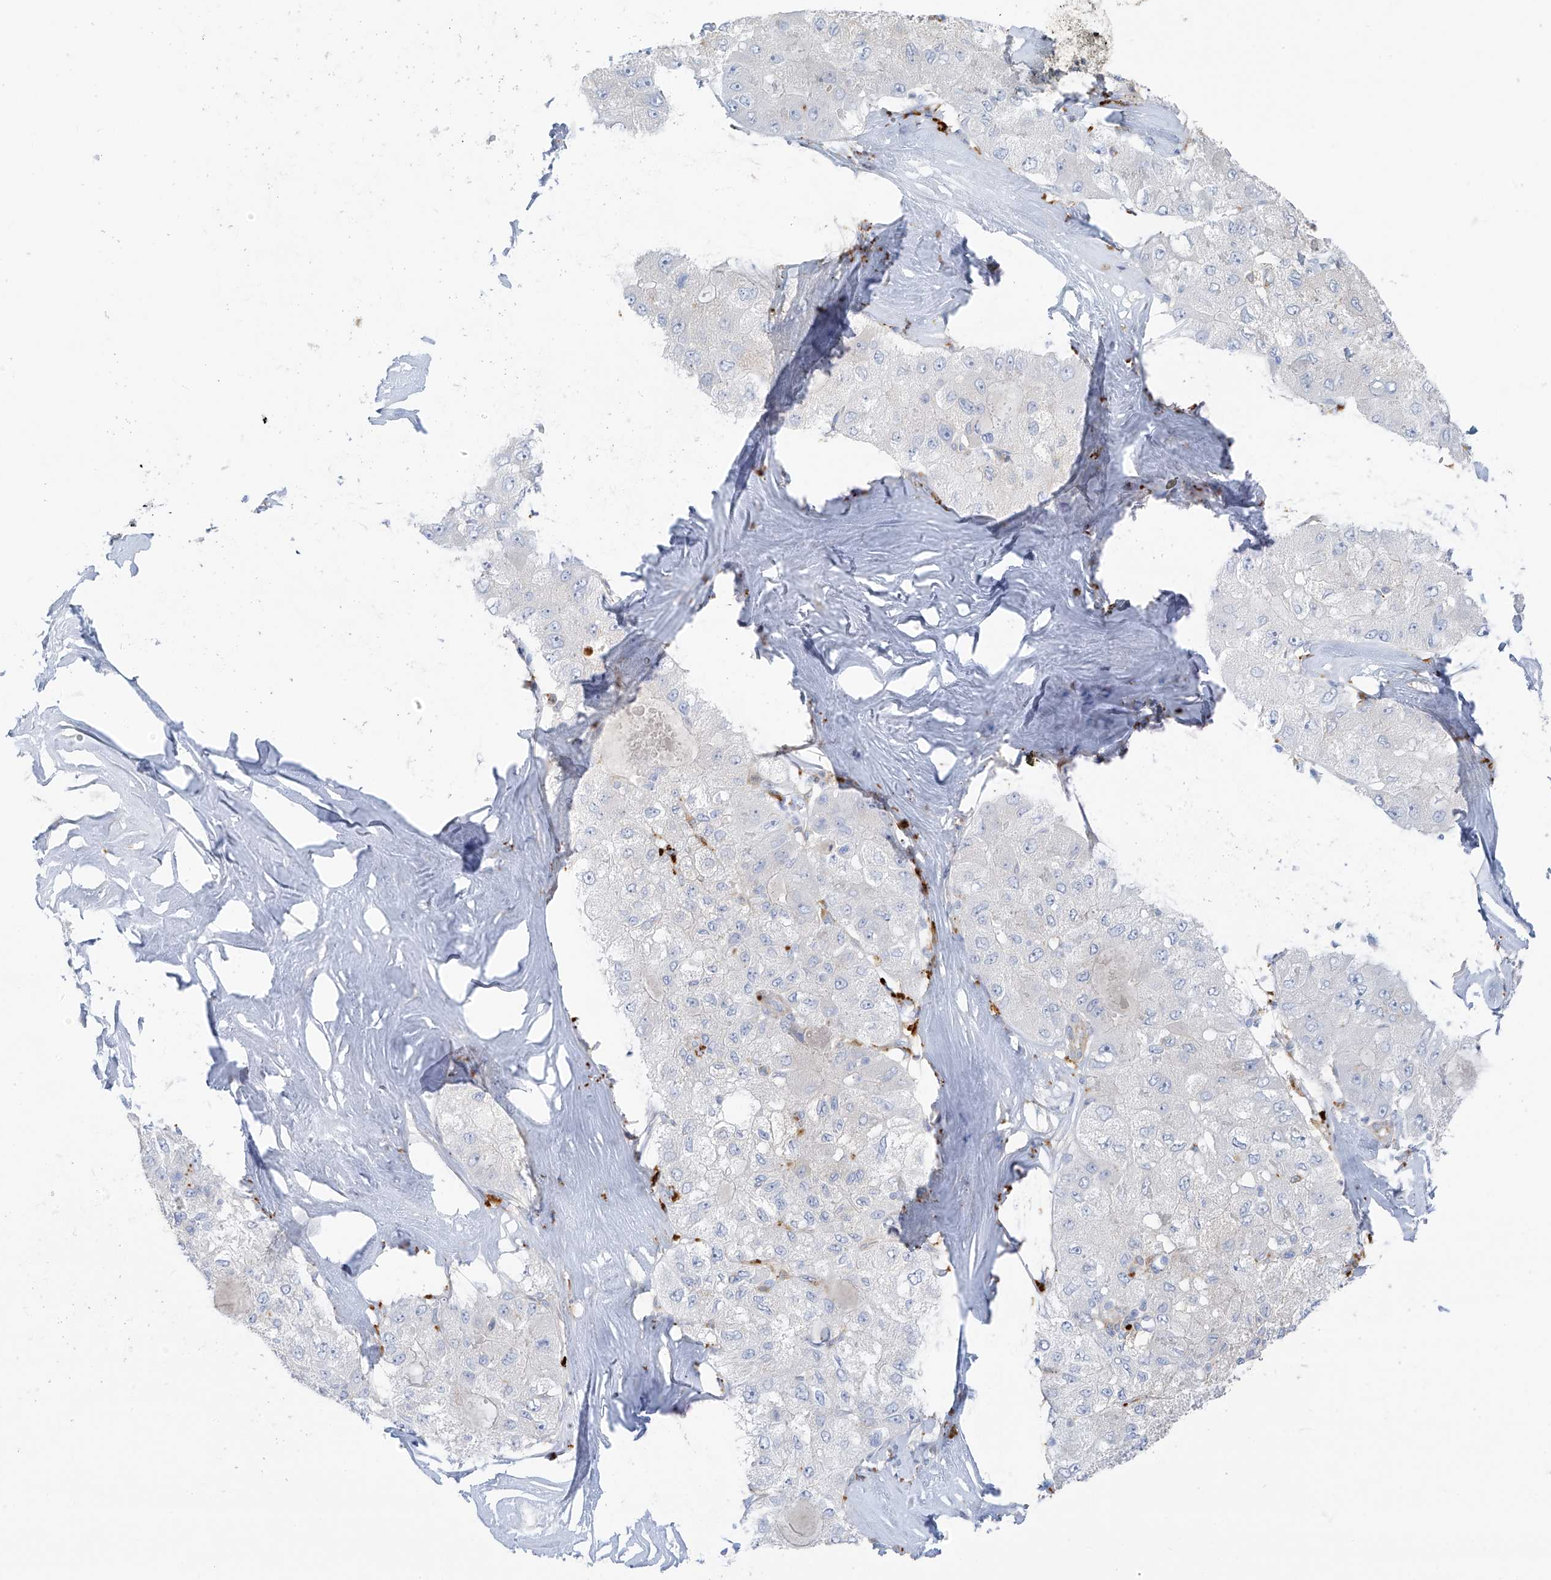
{"staining": {"intensity": "negative", "quantity": "none", "location": "none"}, "tissue": "liver cancer", "cell_type": "Tumor cells", "image_type": "cancer", "snomed": [{"axis": "morphology", "description": "Carcinoma, Hepatocellular, NOS"}, {"axis": "topography", "description": "Liver"}], "caption": "Tumor cells show no significant protein staining in hepatocellular carcinoma (liver). Brightfield microscopy of immunohistochemistry stained with DAB (brown) and hematoxylin (blue), captured at high magnification.", "gene": "TAL2", "patient": {"sex": "male", "age": 80}}